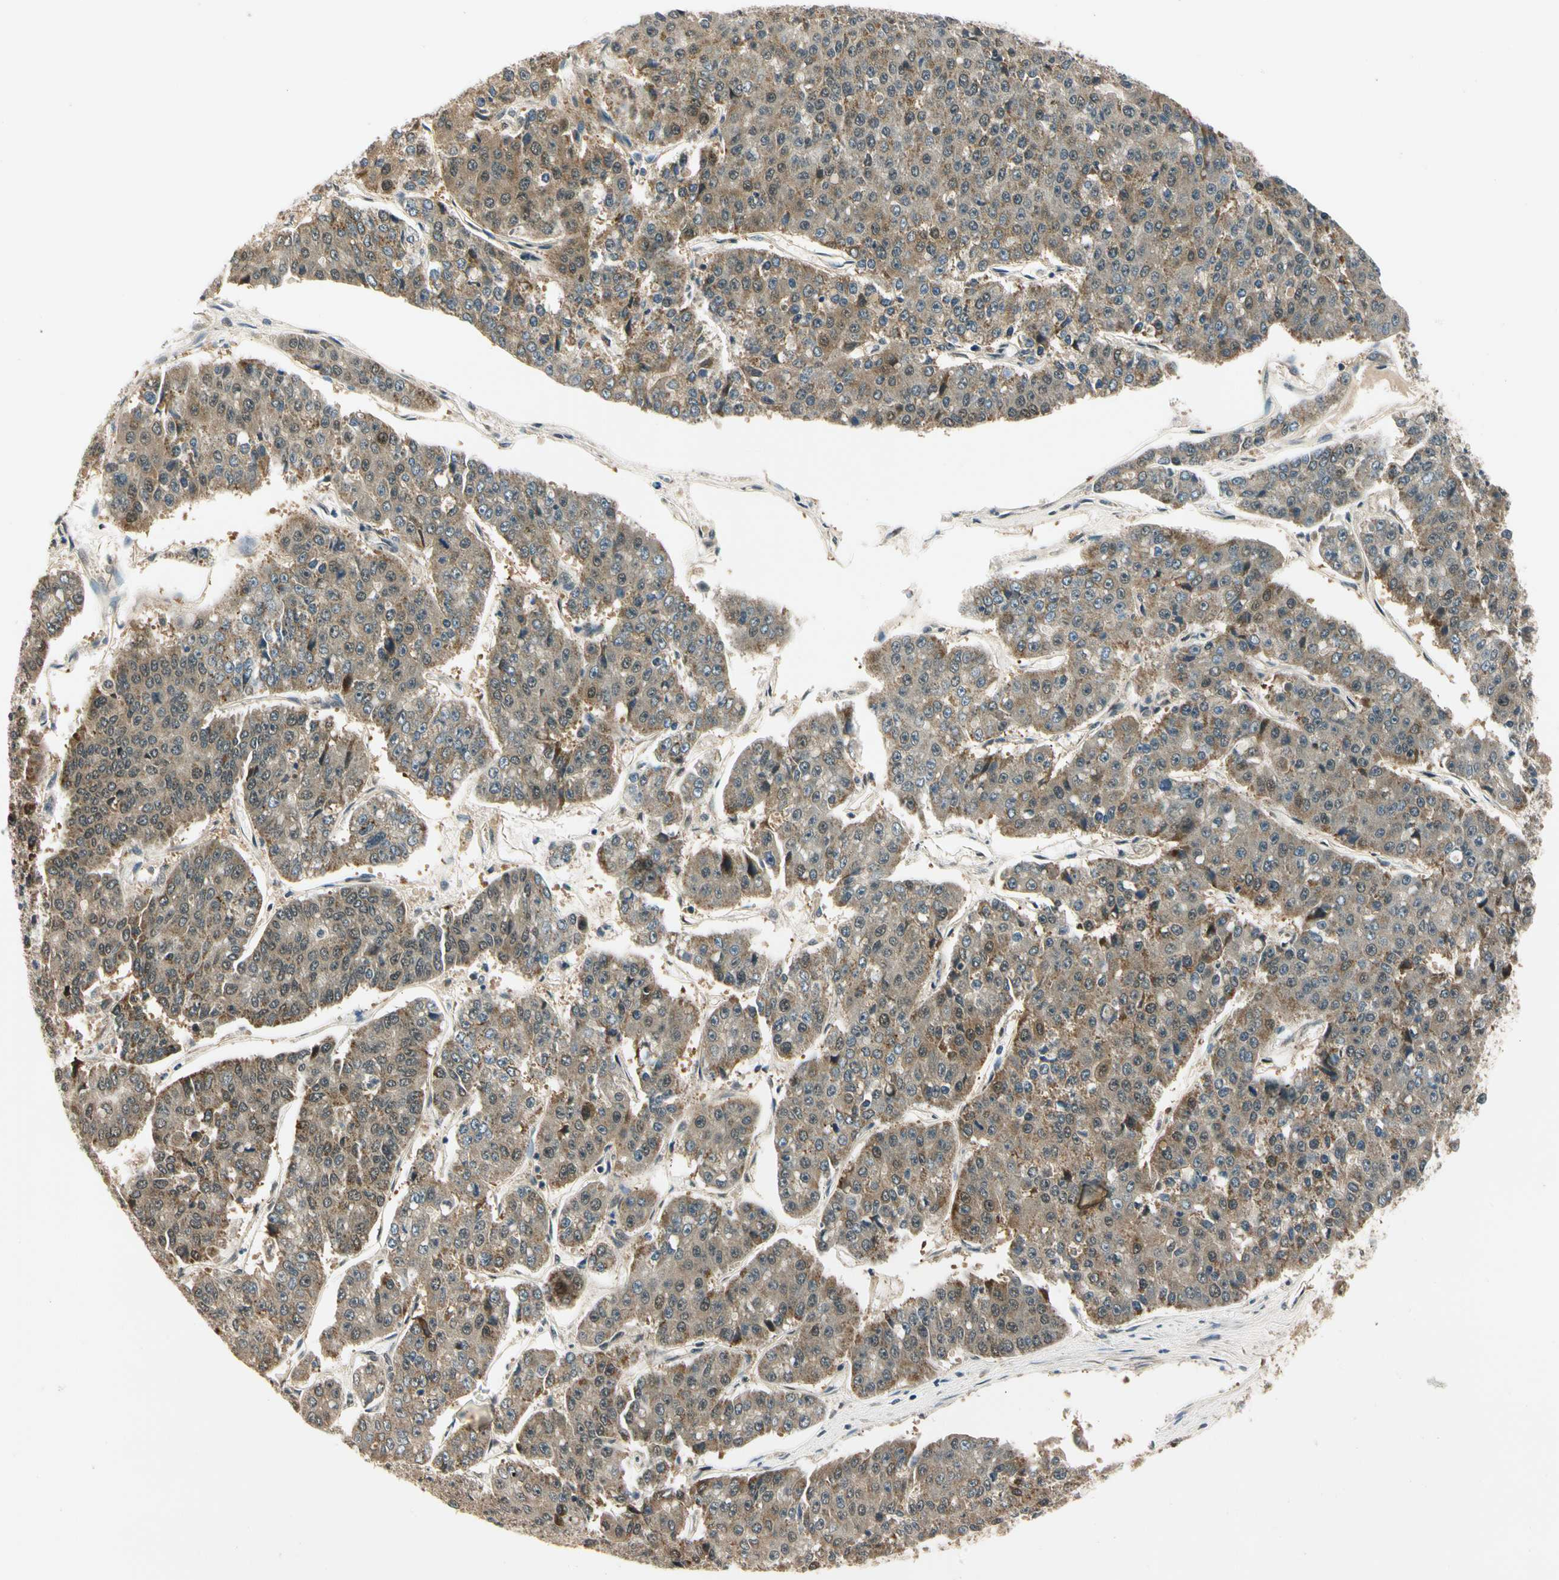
{"staining": {"intensity": "strong", "quantity": ">75%", "location": "cytoplasmic/membranous,nuclear"}, "tissue": "pancreatic cancer", "cell_type": "Tumor cells", "image_type": "cancer", "snomed": [{"axis": "morphology", "description": "Adenocarcinoma, NOS"}, {"axis": "topography", "description": "Pancreas"}], "caption": "A micrograph of human pancreatic cancer stained for a protein shows strong cytoplasmic/membranous and nuclear brown staining in tumor cells. The staining was performed using DAB (3,3'-diaminobenzidine), with brown indicating positive protein expression. Nuclei are stained blue with hematoxylin.", "gene": "PDK2", "patient": {"sex": "male", "age": 50}}